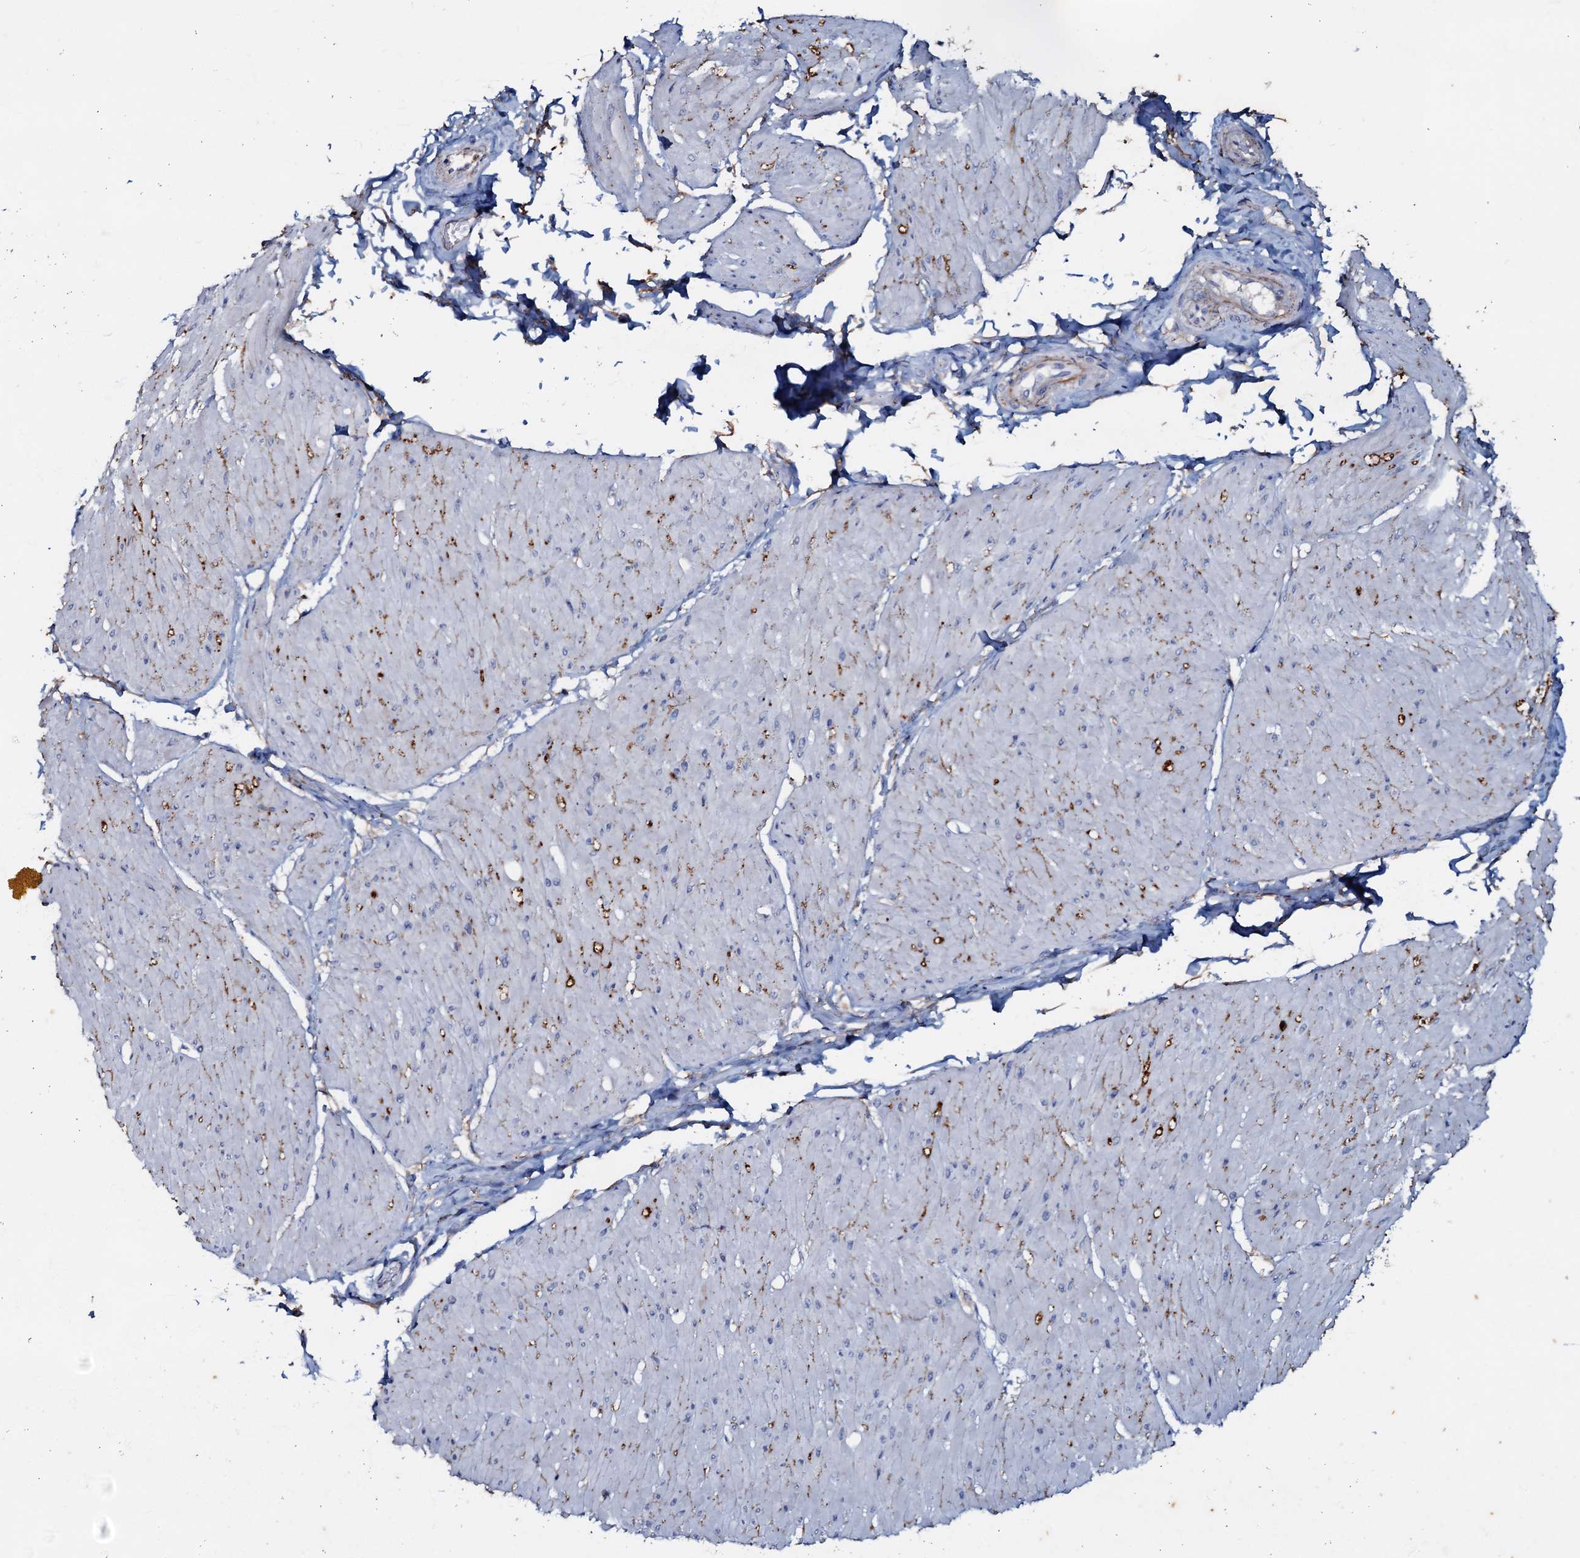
{"staining": {"intensity": "negative", "quantity": "none", "location": "none"}, "tissue": "smooth muscle", "cell_type": "Smooth muscle cells", "image_type": "normal", "snomed": [{"axis": "morphology", "description": "Urothelial carcinoma, High grade"}, {"axis": "topography", "description": "Urinary bladder"}], "caption": "Unremarkable smooth muscle was stained to show a protein in brown. There is no significant positivity in smooth muscle cells.", "gene": "MANSC4", "patient": {"sex": "male", "age": 46}}